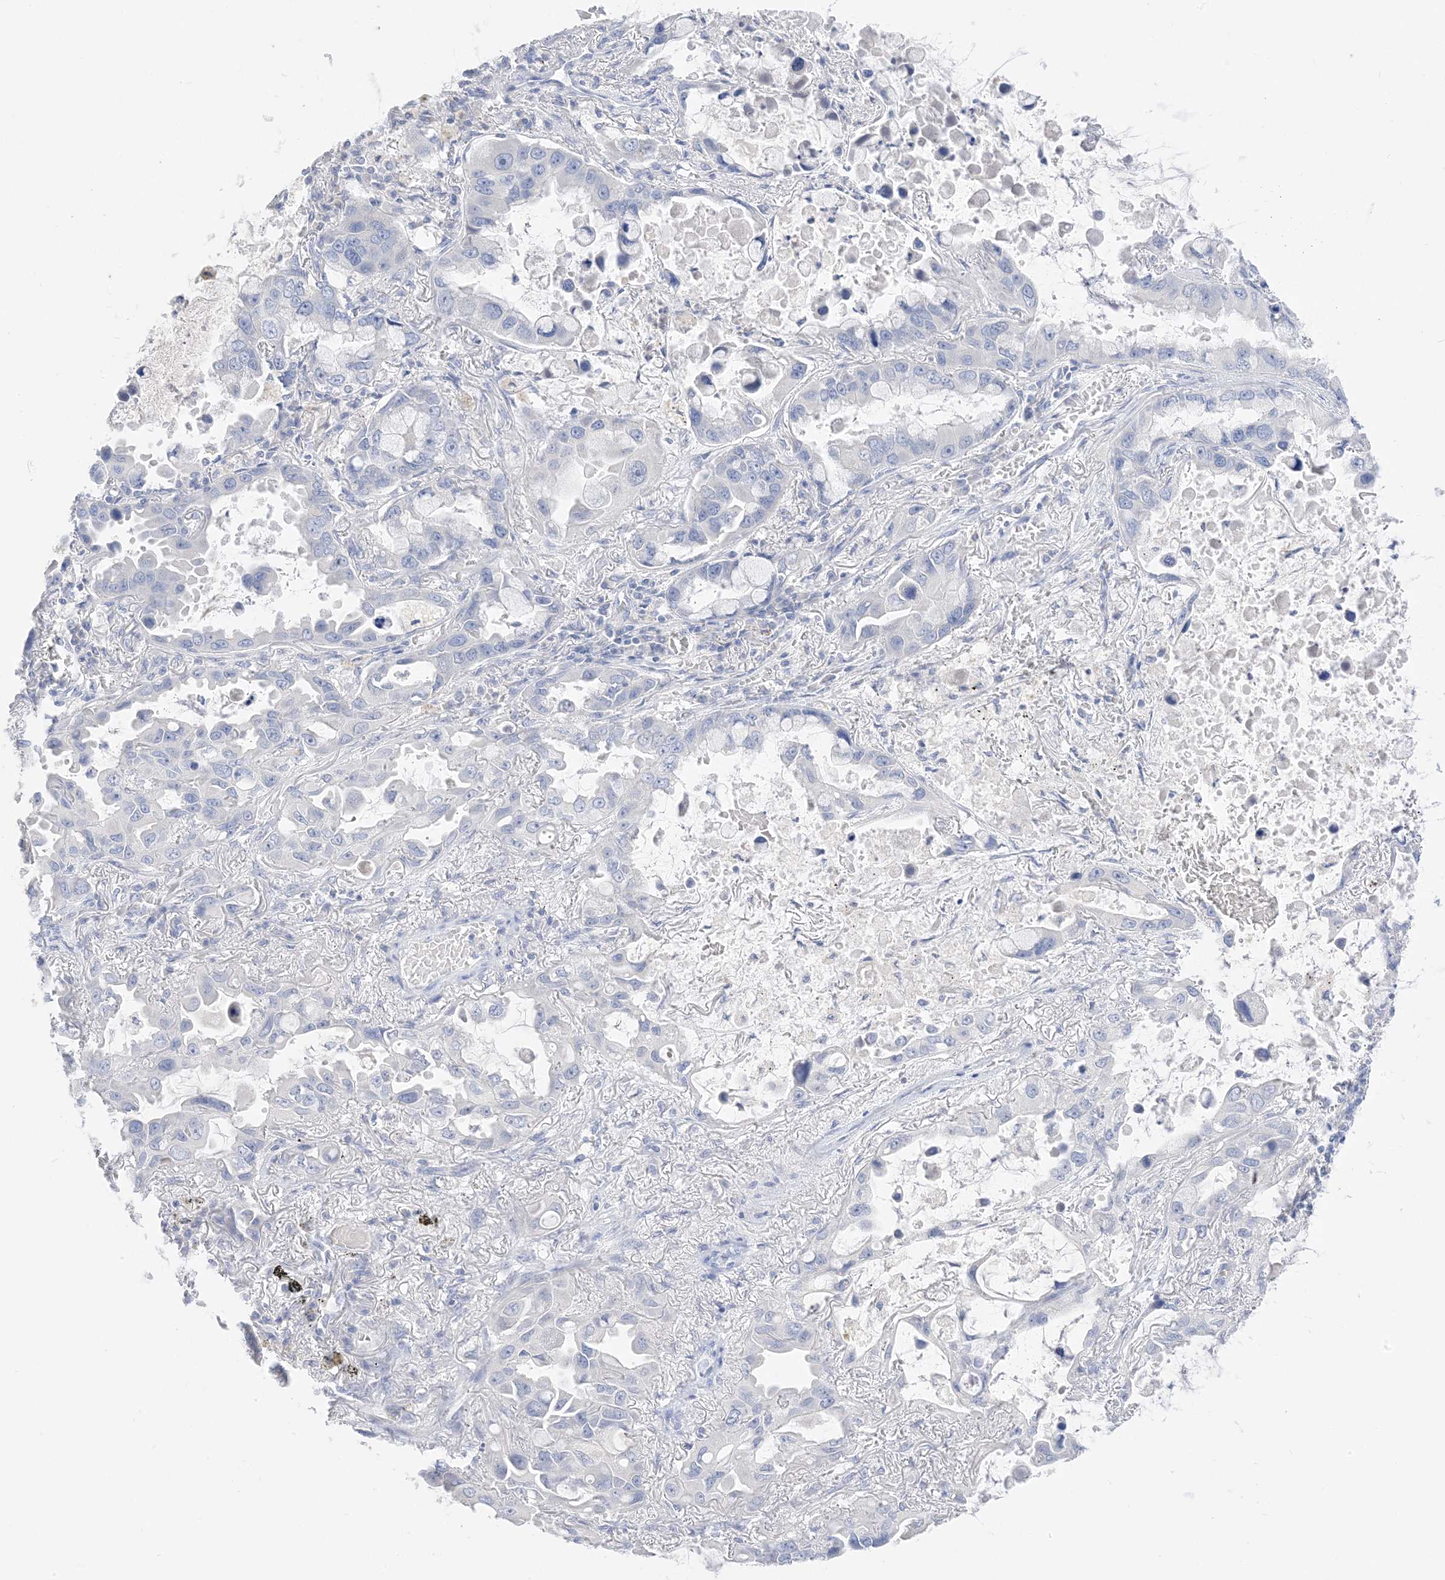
{"staining": {"intensity": "negative", "quantity": "none", "location": "none"}, "tissue": "lung cancer", "cell_type": "Tumor cells", "image_type": "cancer", "snomed": [{"axis": "morphology", "description": "Adenocarcinoma, NOS"}, {"axis": "topography", "description": "Lung"}], "caption": "Protein analysis of lung cancer reveals no significant staining in tumor cells.", "gene": "MUC17", "patient": {"sex": "male", "age": 64}}